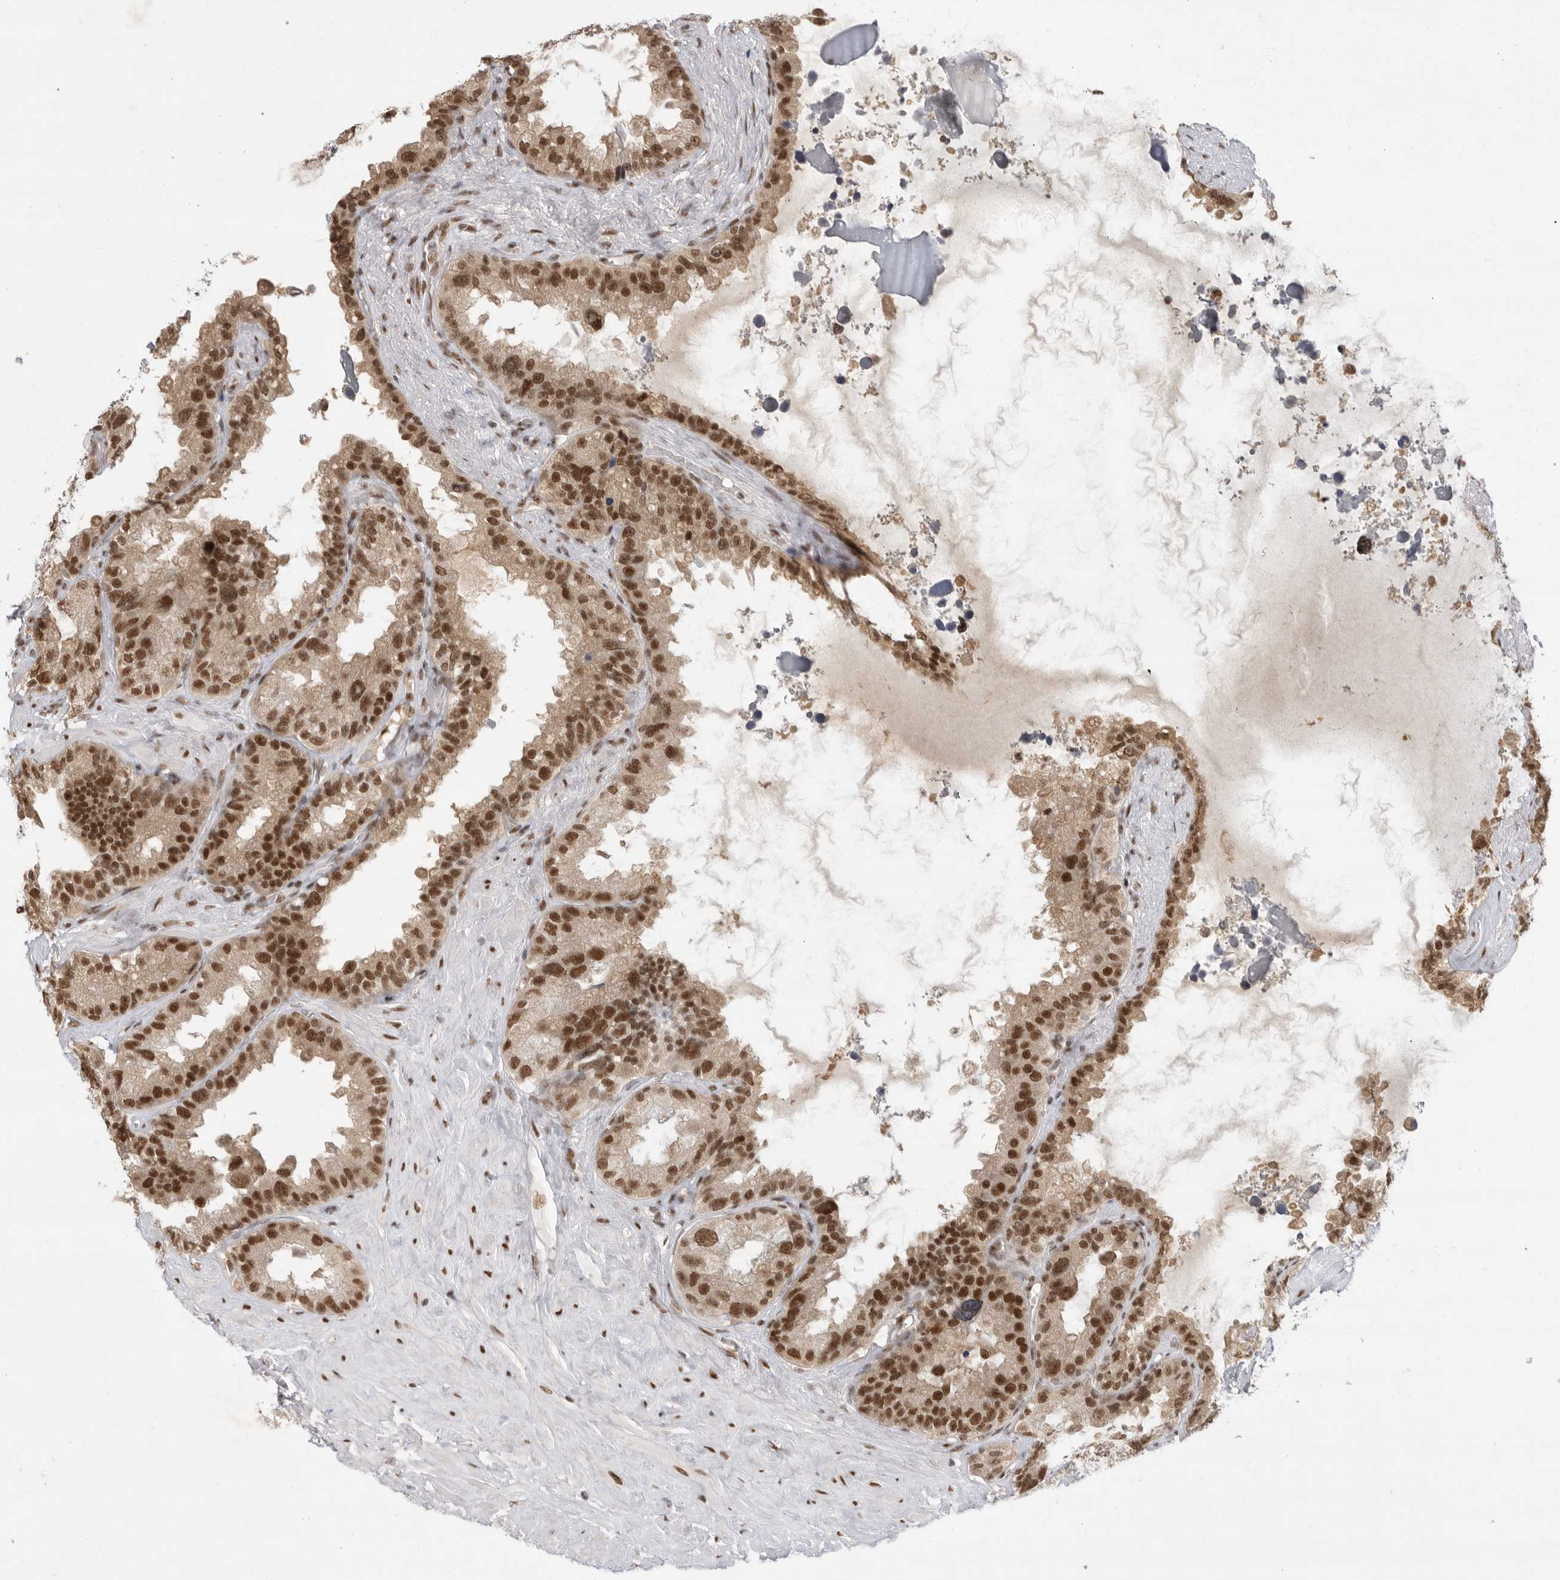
{"staining": {"intensity": "strong", "quantity": ">75%", "location": "nuclear"}, "tissue": "seminal vesicle", "cell_type": "Glandular cells", "image_type": "normal", "snomed": [{"axis": "morphology", "description": "Normal tissue, NOS"}, {"axis": "topography", "description": "Seminal veicle"}], "caption": "The photomicrograph displays immunohistochemical staining of unremarkable seminal vesicle. There is strong nuclear staining is present in about >75% of glandular cells. The staining was performed using DAB to visualize the protein expression in brown, while the nuclei were stained in blue with hematoxylin (Magnification: 20x).", "gene": "ZNF830", "patient": {"sex": "male", "age": 80}}